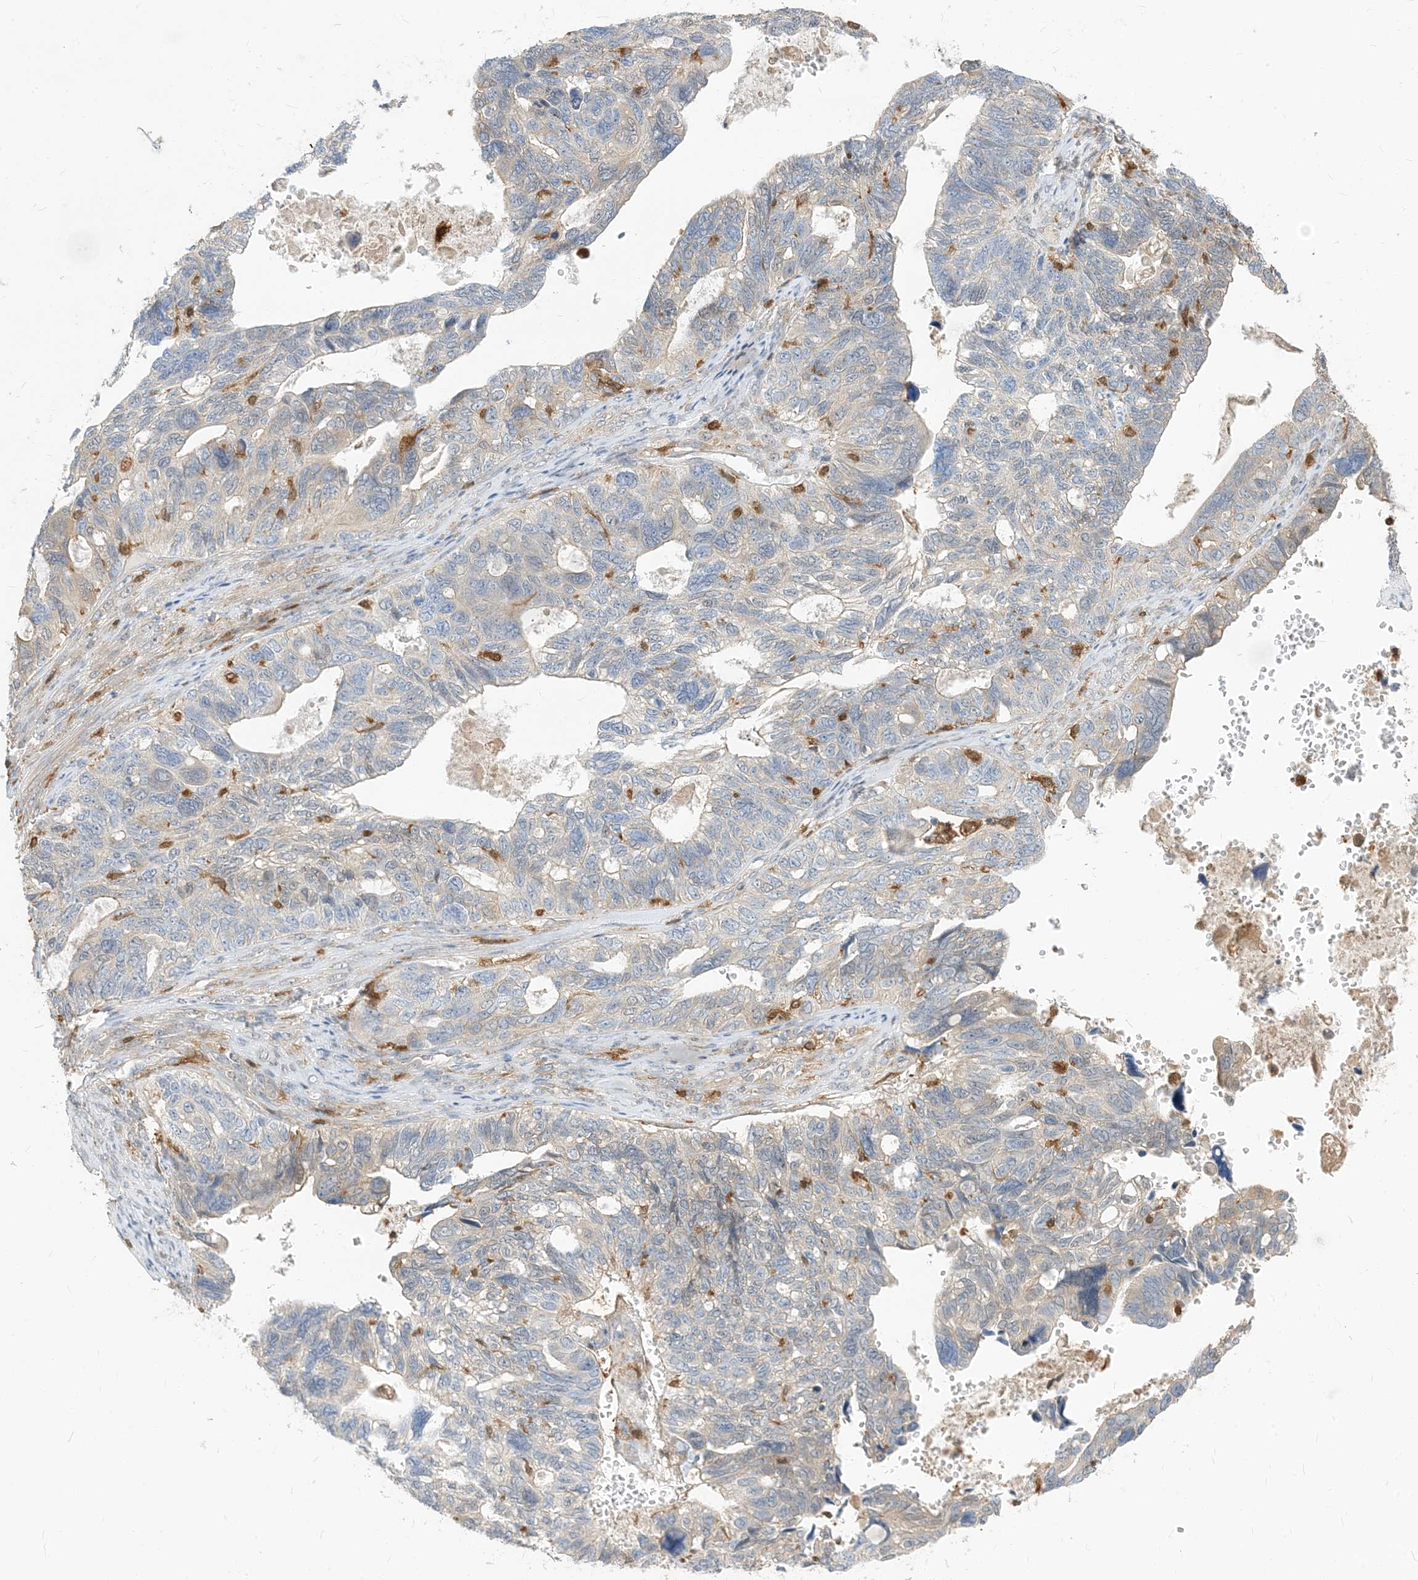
{"staining": {"intensity": "negative", "quantity": "none", "location": "none"}, "tissue": "ovarian cancer", "cell_type": "Tumor cells", "image_type": "cancer", "snomed": [{"axis": "morphology", "description": "Cystadenocarcinoma, serous, NOS"}, {"axis": "topography", "description": "Ovary"}], "caption": "Serous cystadenocarcinoma (ovarian) stained for a protein using immunohistochemistry demonstrates no positivity tumor cells.", "gene": "NAGK", "patient": {"sex": "female", "age": 79}}